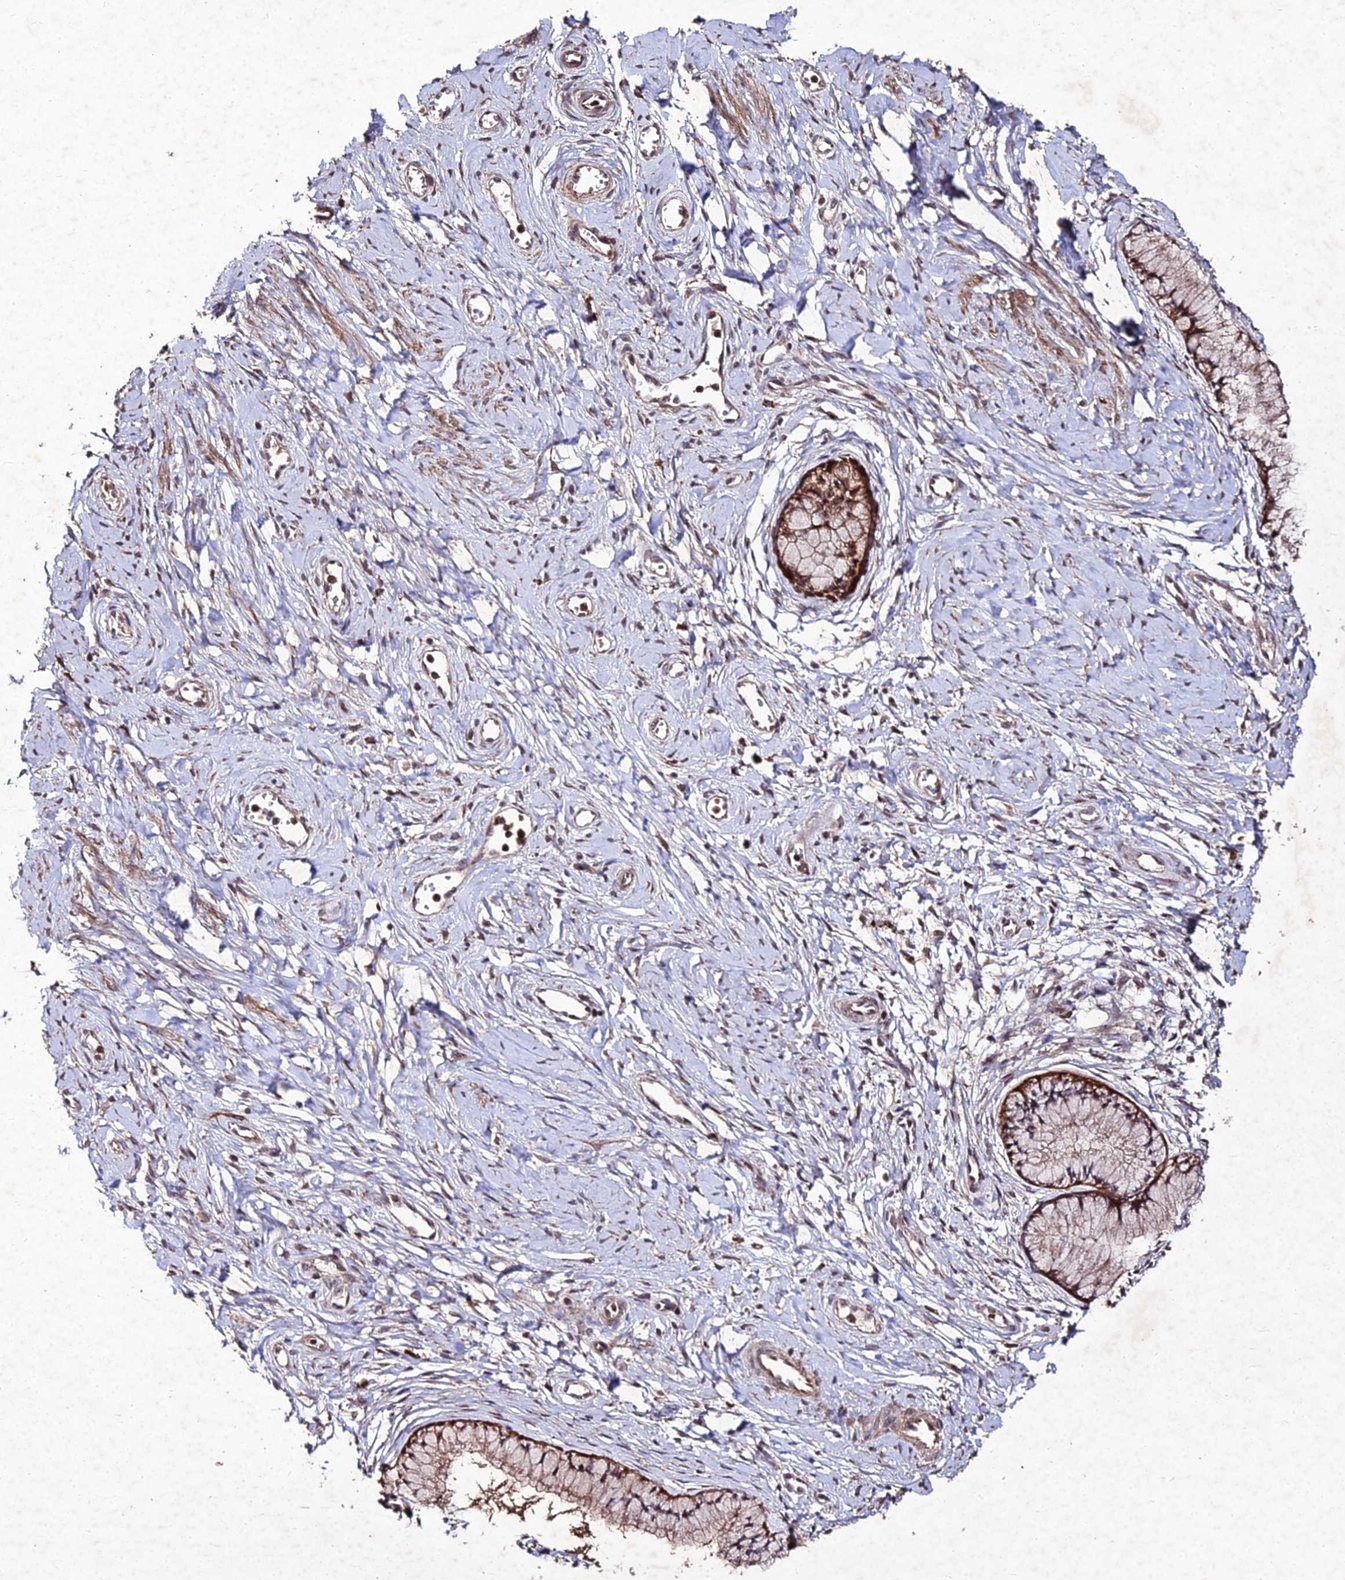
{"staining": {"intensity": "moderate", "quantity": ">75%", "location": "cytoplasmic/membranous,nuclear"}, "tissue": "cervix", "cell_type": "Glandular cells", "image_type": "normal", "snomed": [{"axis": "morphology", "description": "Normal tissue, NOS"}, {"axis": "topography", "description": "Cervix"}], "caption": "Immunohistochemical staining of normal human cervix shows >75% levels of moderate cytoplasmic/membranous,nuclear protein positivity in approximately >75% of glandular cells.", "gene": "ZNF766", "patient": {"sex": "female", "age": 42}}